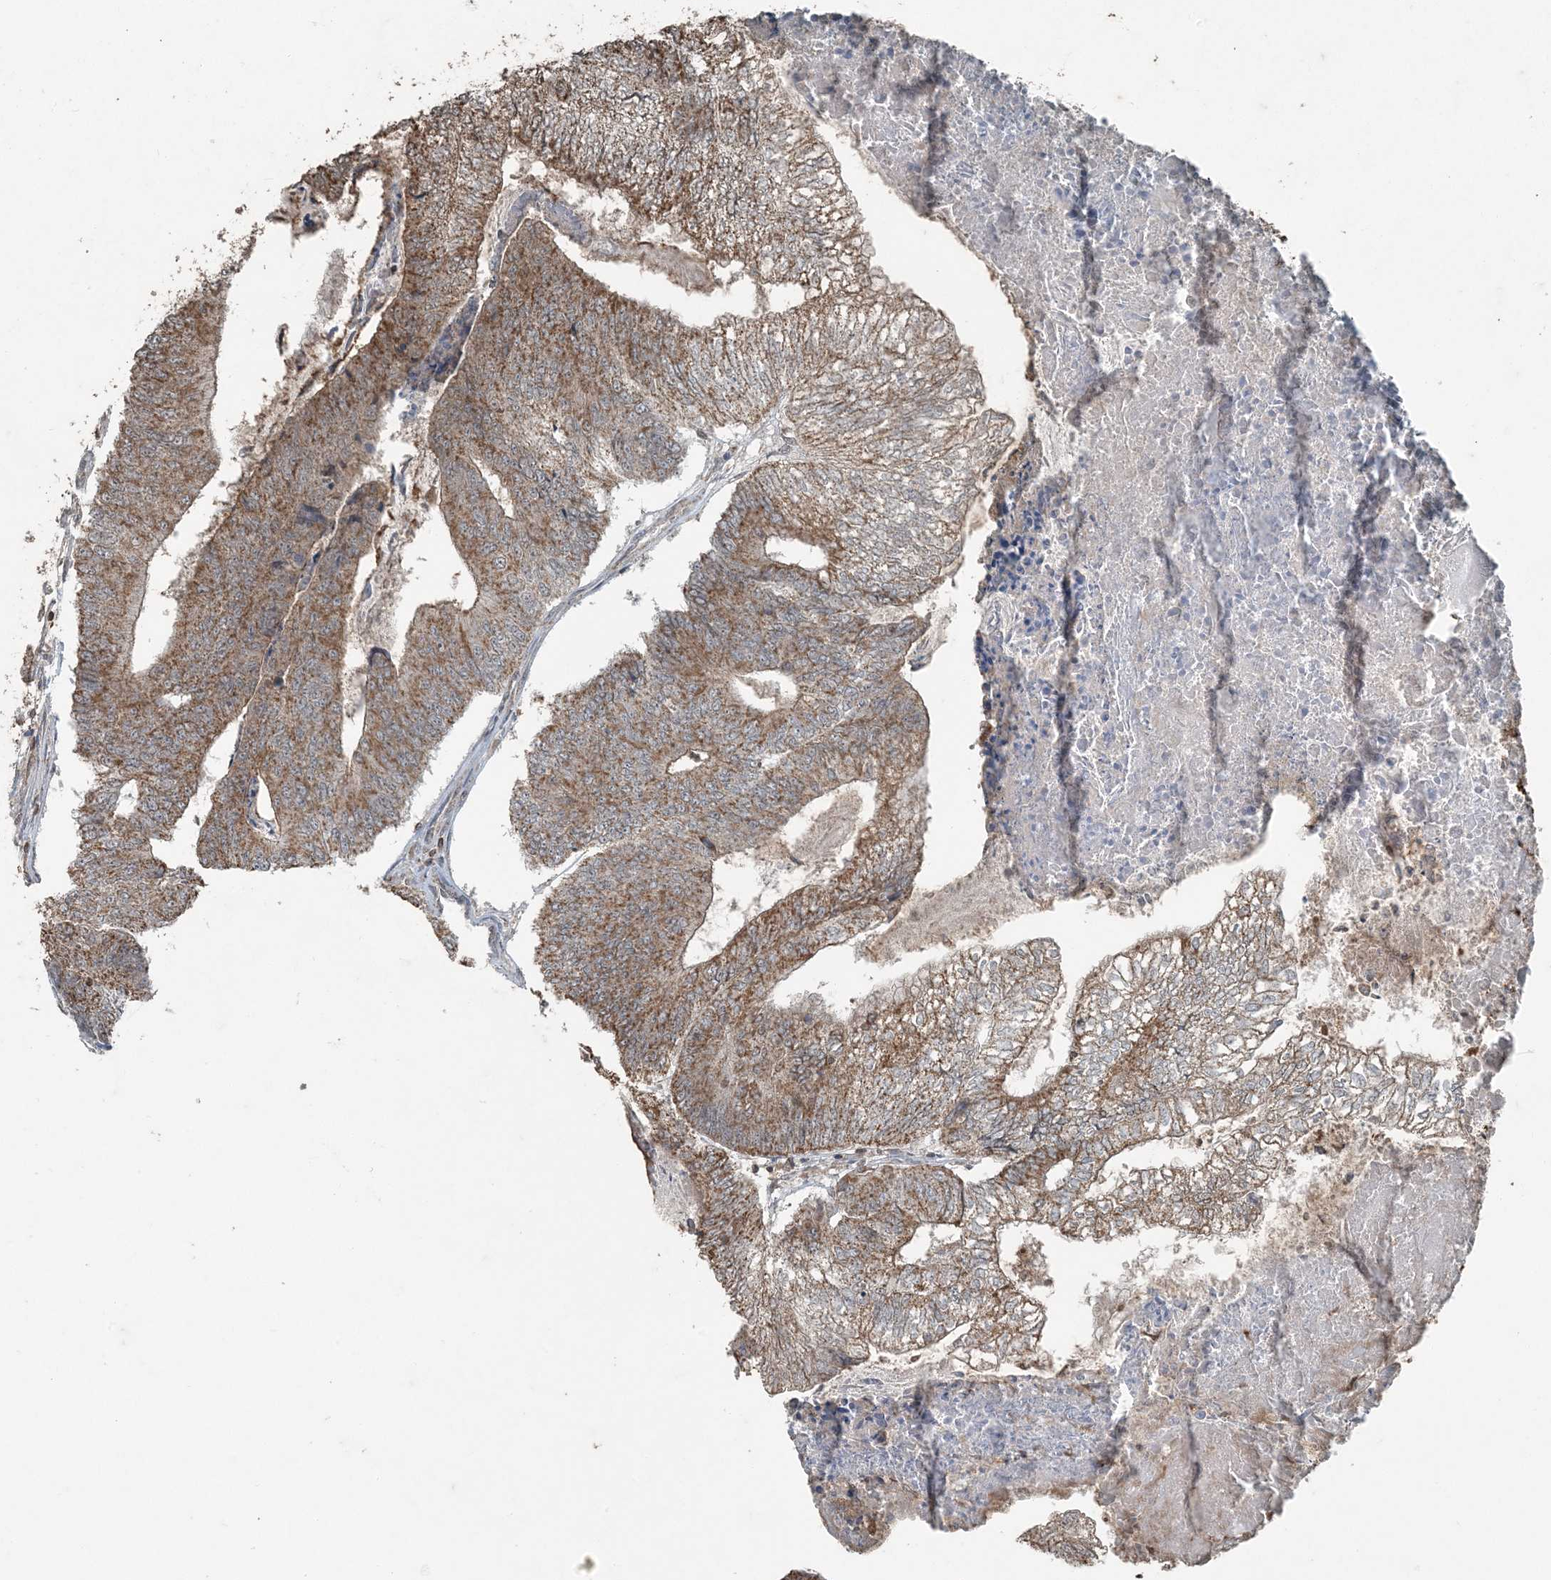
{"staining": {"intensity": "moderate", "quantity": ">75%", "location": "cytoplasmic/membranous"}, "tissue": "colorectal cancer", "cell_type": "Tumor cells", "image_type": "cancer", "snomed": [{"axis": "morphology", "description": "Adenocarcinoma, NOS"}, {"axis": "topography", "description": "Colon"}], "caption": "Protein expression analysis of colorectal adenocarcinoma reveals moderate cytoplasmic/membranous staining in approximately >75% of tumor cells.", "gene": "GNL1", "patient": {"sex": "female", "age": 67}}